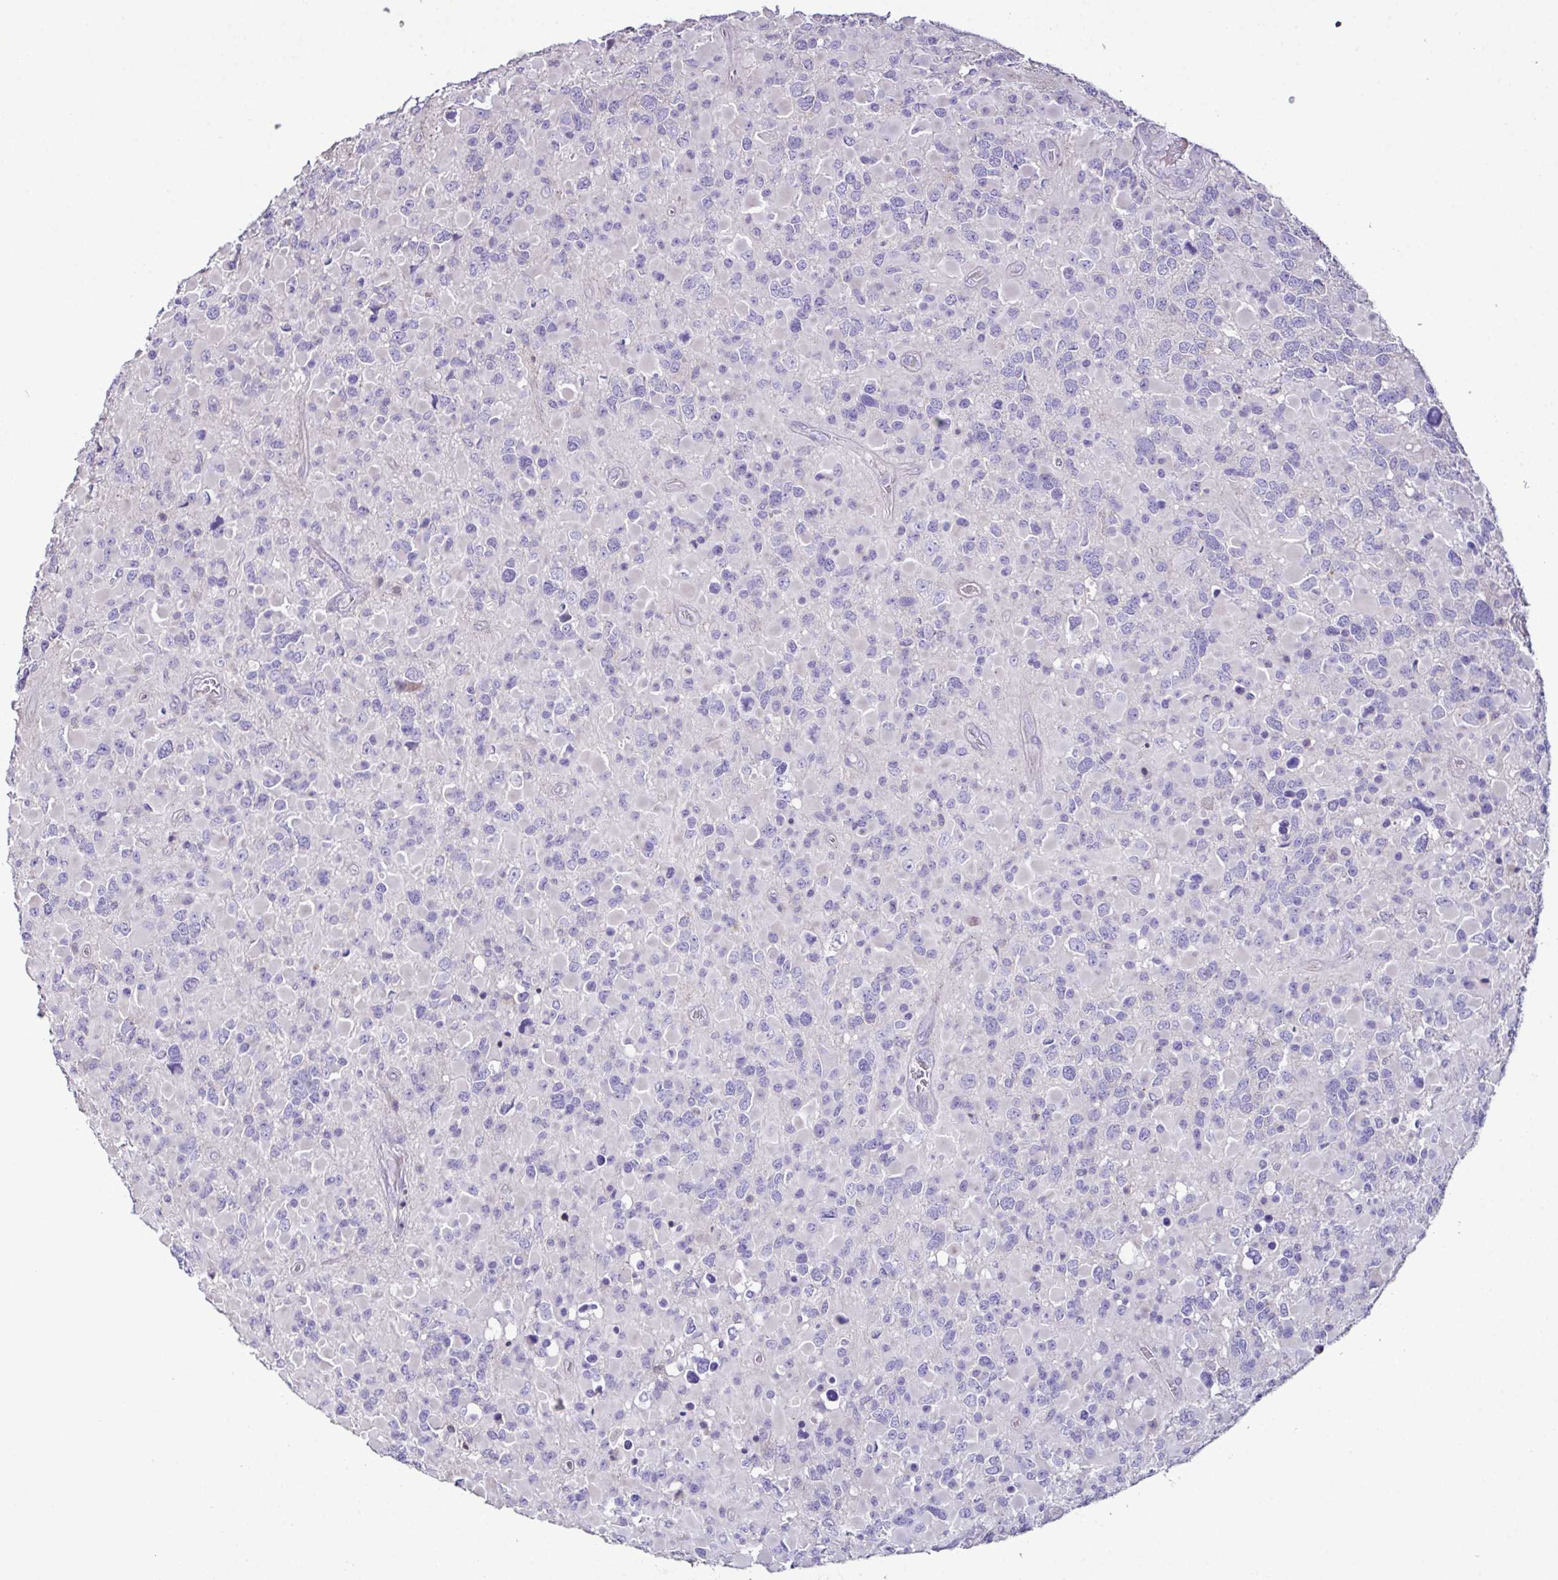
{"staining": {"intensity": "negative", "quantity": "none", "location": "none"}, "tissue": "glioma", "cell_type": "Tumor cells", "image_type": "cancer", "snomed": [{"axis": "morphology", "description": "Glioma, malignant, High grade"}, {"axis": "topography", "description": "Brain"}], "caption": "A micrograph of human glioma is negative for staining in tumor cells.", "gene": "MARCO", "patient": {"sex": "female", "age": 40}}